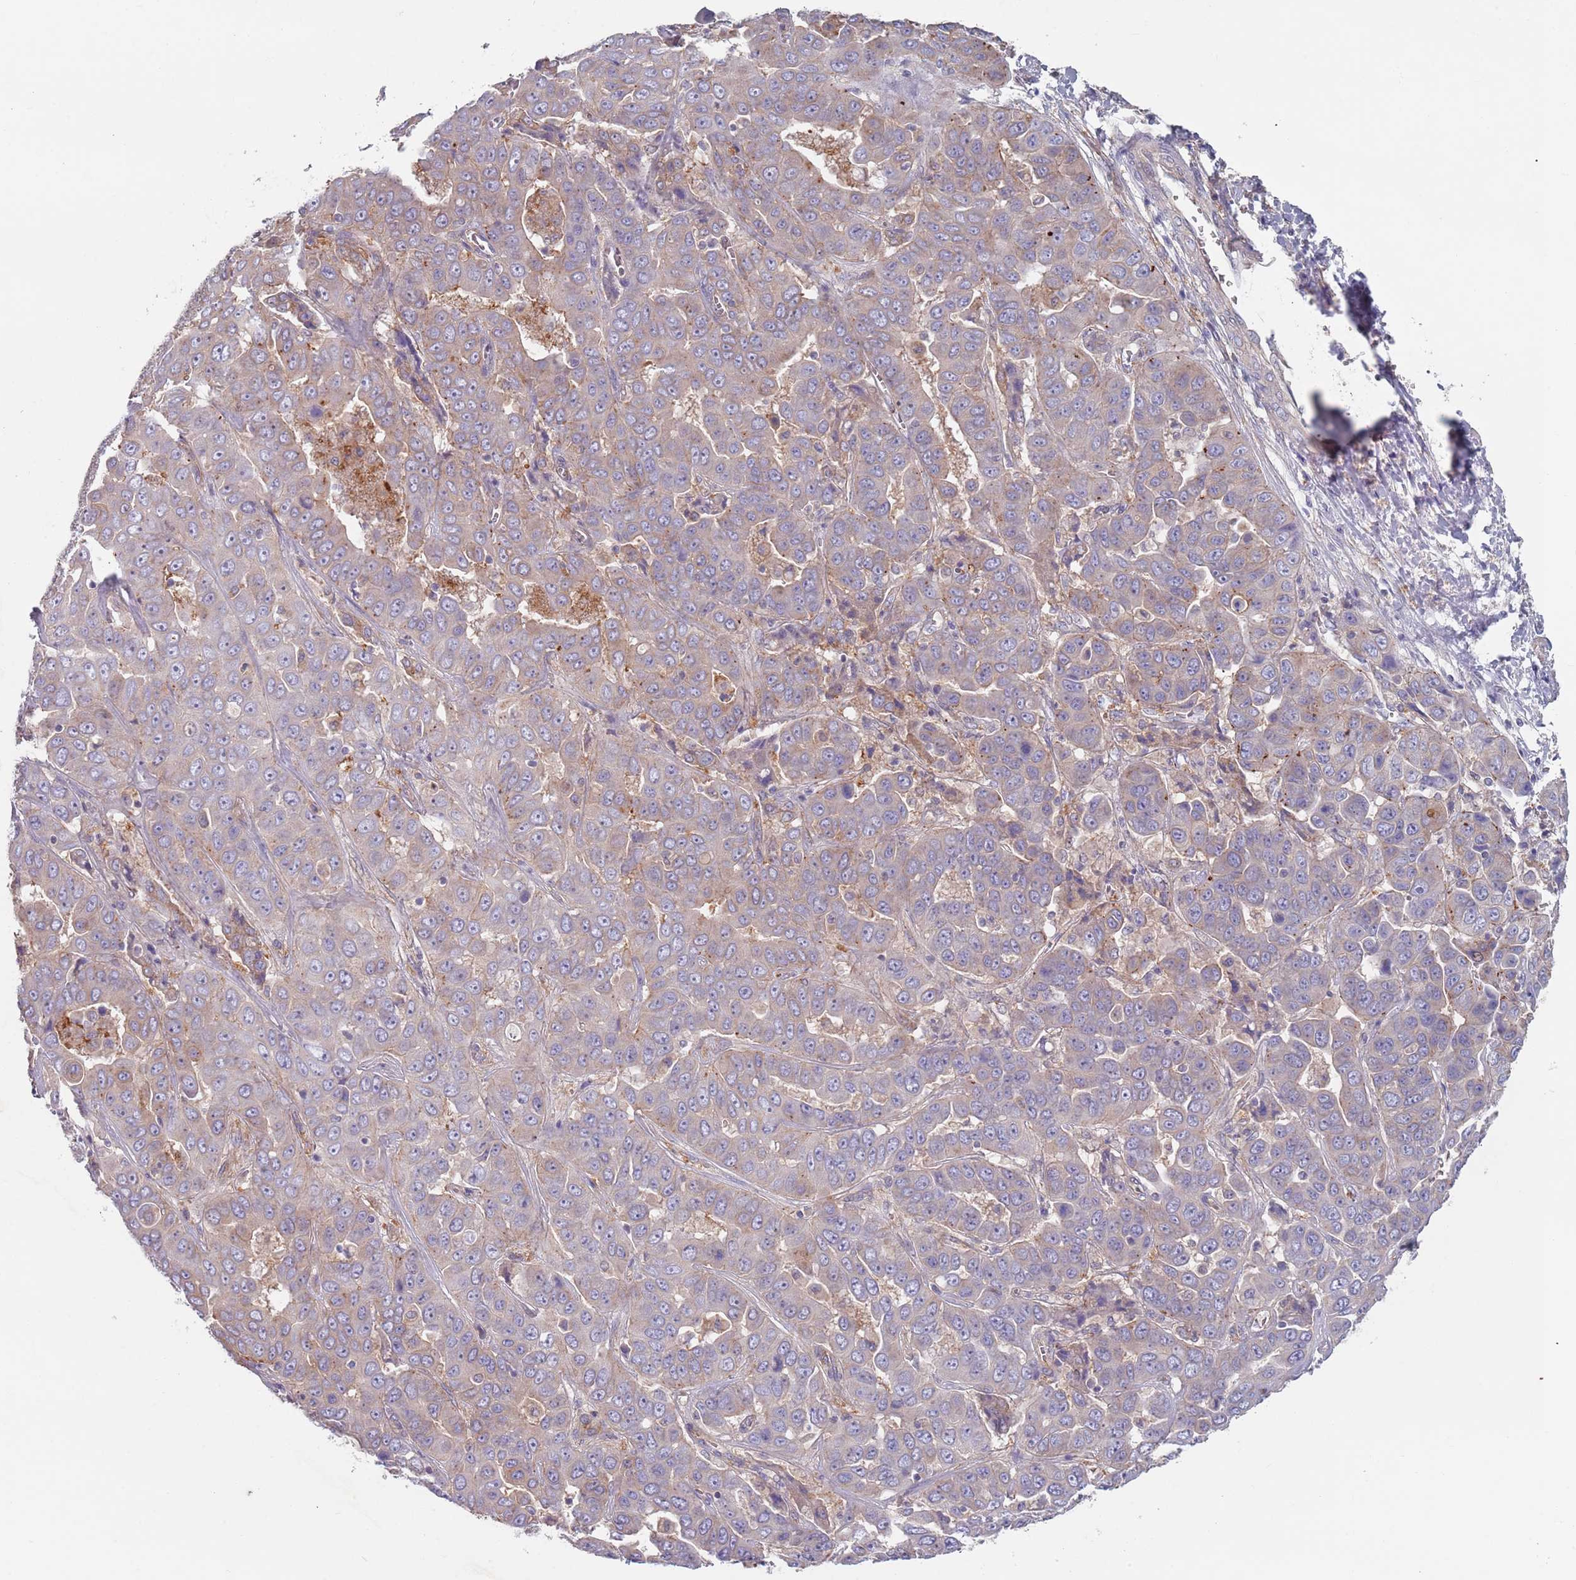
{"staining": {"intensity": "weak", "quantity": "<25%", "location": "cytoplasmic/membranous"}, "tissue": "liver cancer", "cell_type": "Tumor cells", "image_type": "cancer", "snomed": [{"axis": "morphology", "description": "Cholangiocarcinoma"}, {"axis": "topography", "description": "Liver"}], "caption": "Immunohistochemistry (IHC) of human cholangiocarcinoma (liver) reveals no positivity in tumor cells. Nuclei are stained in blue.", "gene": "APPL2", "patient": {"sex": "female", "age": 52}}